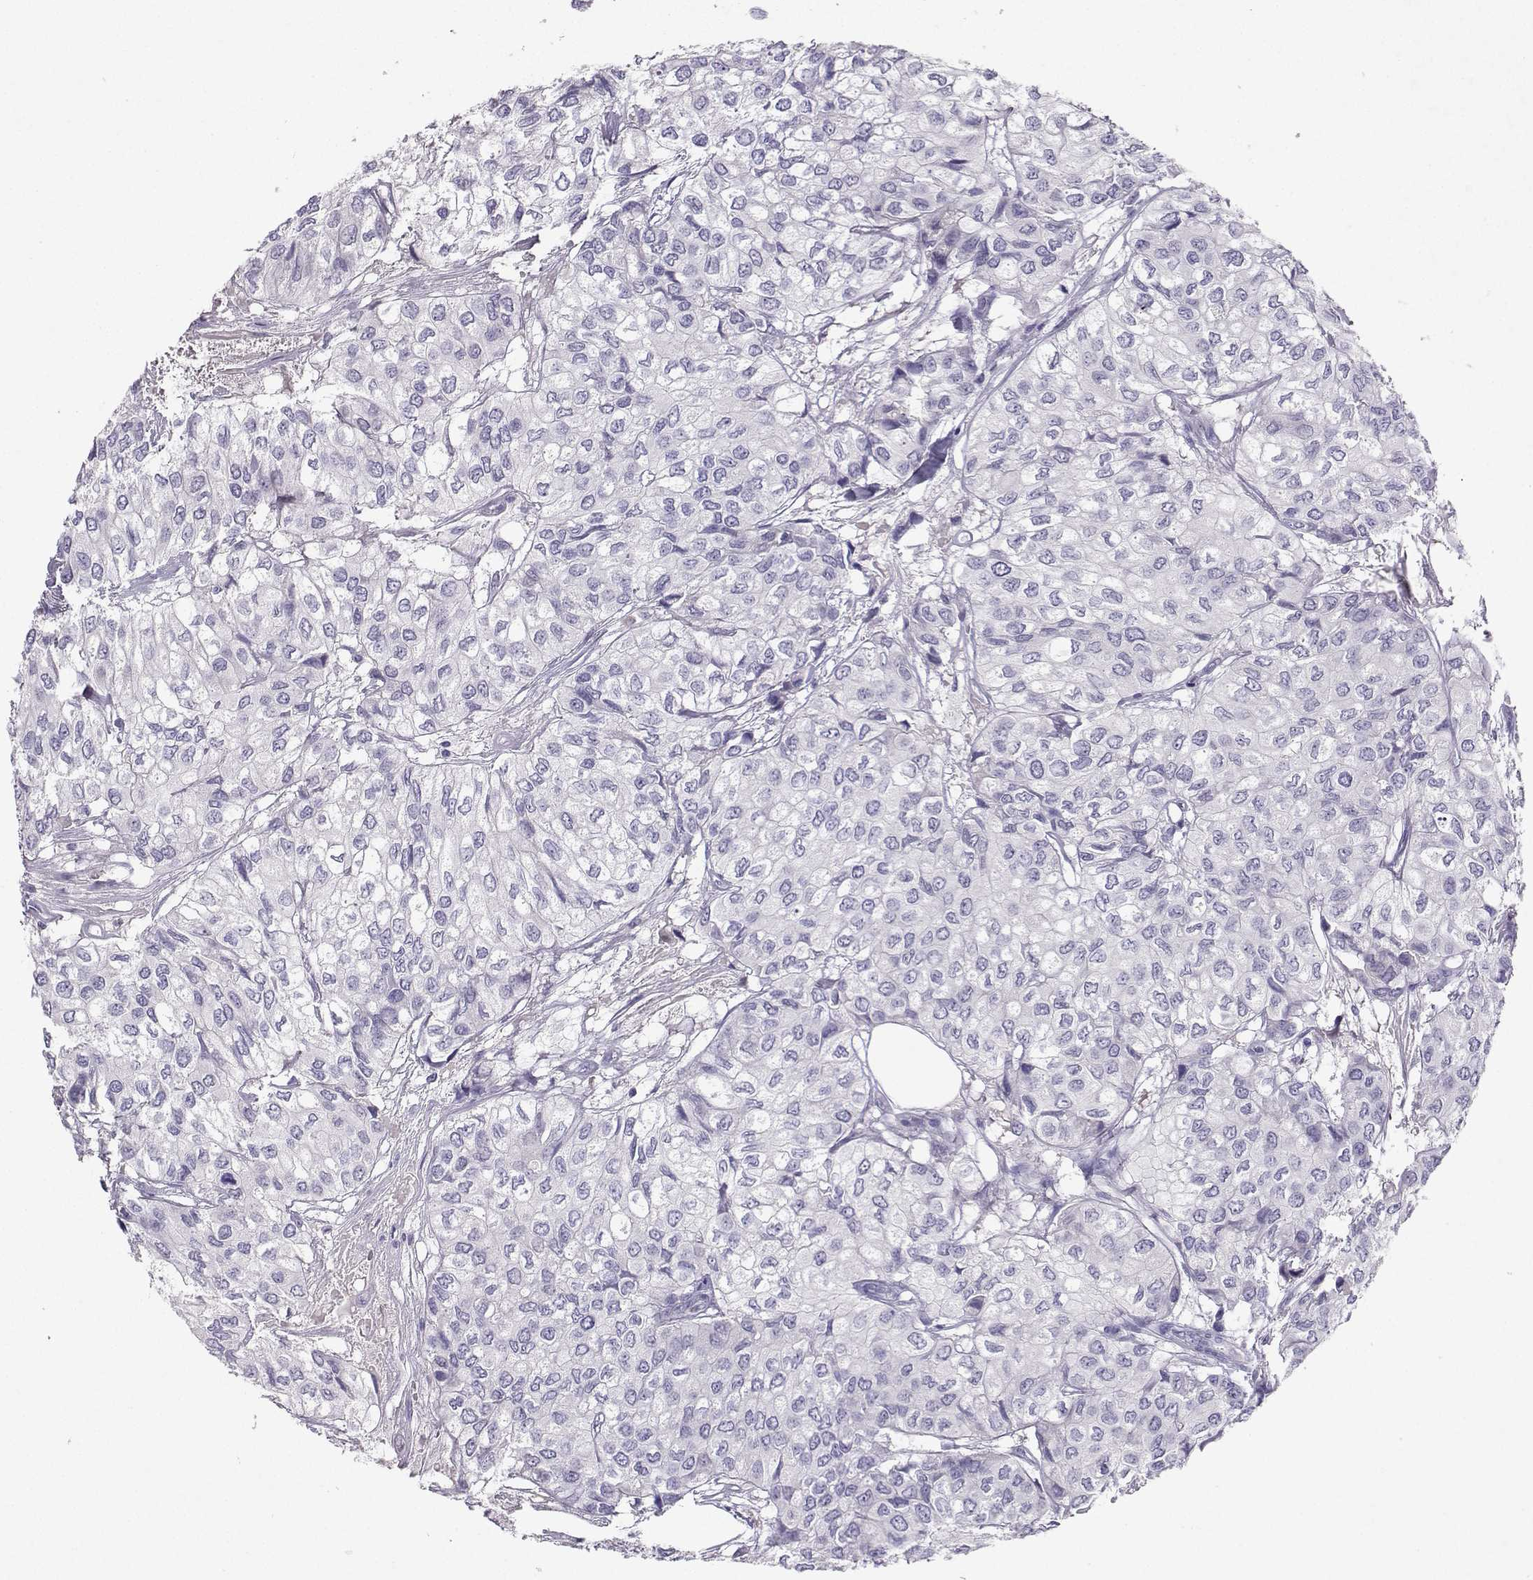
{"staining": {"intensity": "negative", "quantity": "none", "location": "none"}, "tissue": "urothelial cancer", "cell_type": "Tumor cells", "image_type": "cancer", "snomed": [{"axis": "morphology", "description": "Urothelial carcinoma, High grade"}, {"axis": "topography", "description": "Urinary bladder"}], "caption": "High power microscopy photomicrograph of an immunohistochemistry micrograph of high-grade urothelial carcinoma, revealing no significant staining in tumor cells.", "gene": "GRIK4", "patient": {"sex": "male", "age": 73}}